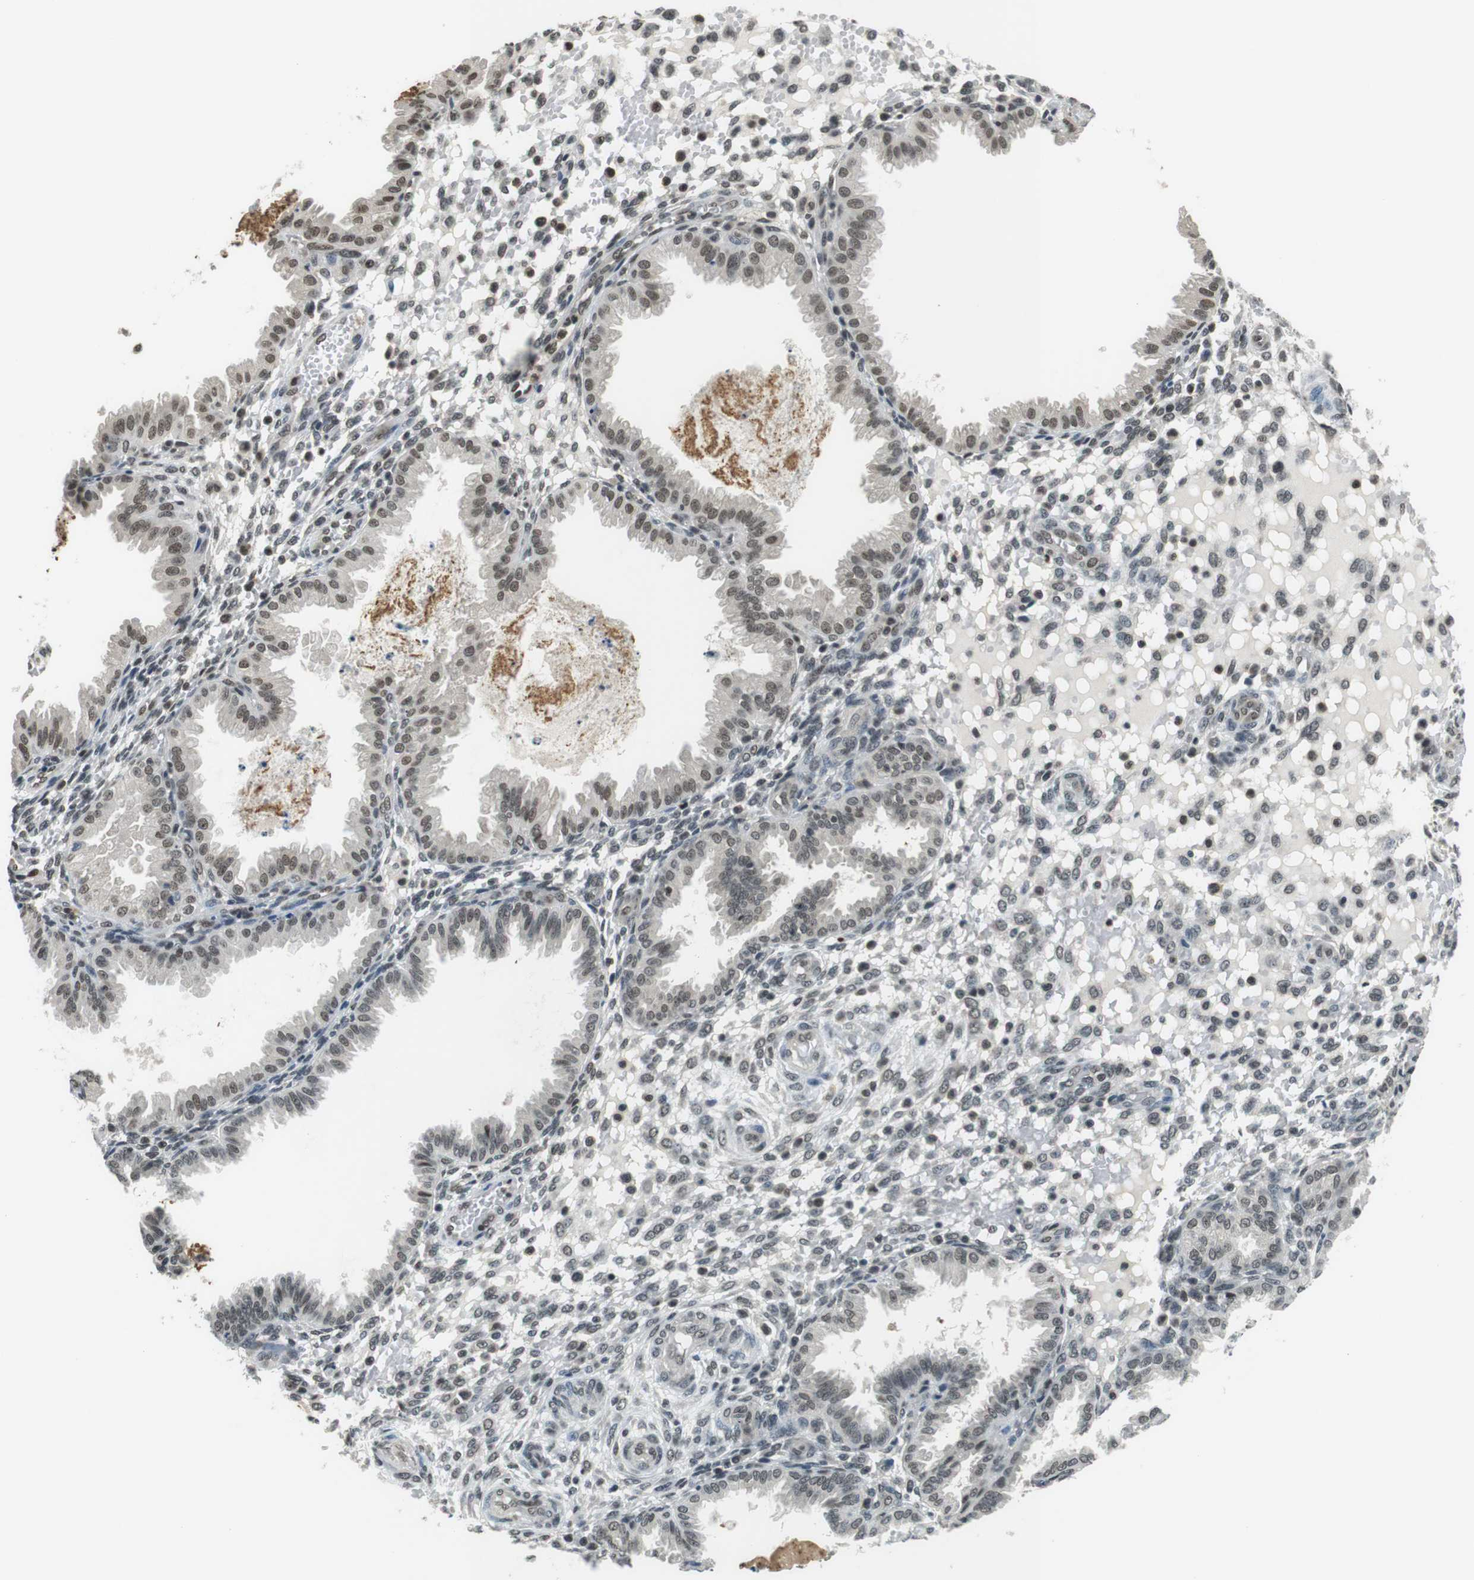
{"staining": {"intensity": "weak", "quantity": "25%-75%", "location": "nuclear"}, "tissue": "endometrium", "cell_type": "Cells in endometrial stroma", "image_type": "normal", "snomed": [{"axis": "morphology", "description": "Normal tissue, NOS"}, {"axis": "topography", "description": "Endometrium"}], "caption": "An image of human endometrium stained for a protein shows weak nuclear brown staining in cells in endometrial stroma.", "gene": "NEK4", "patient": {"sex": "female", "age": 33}}